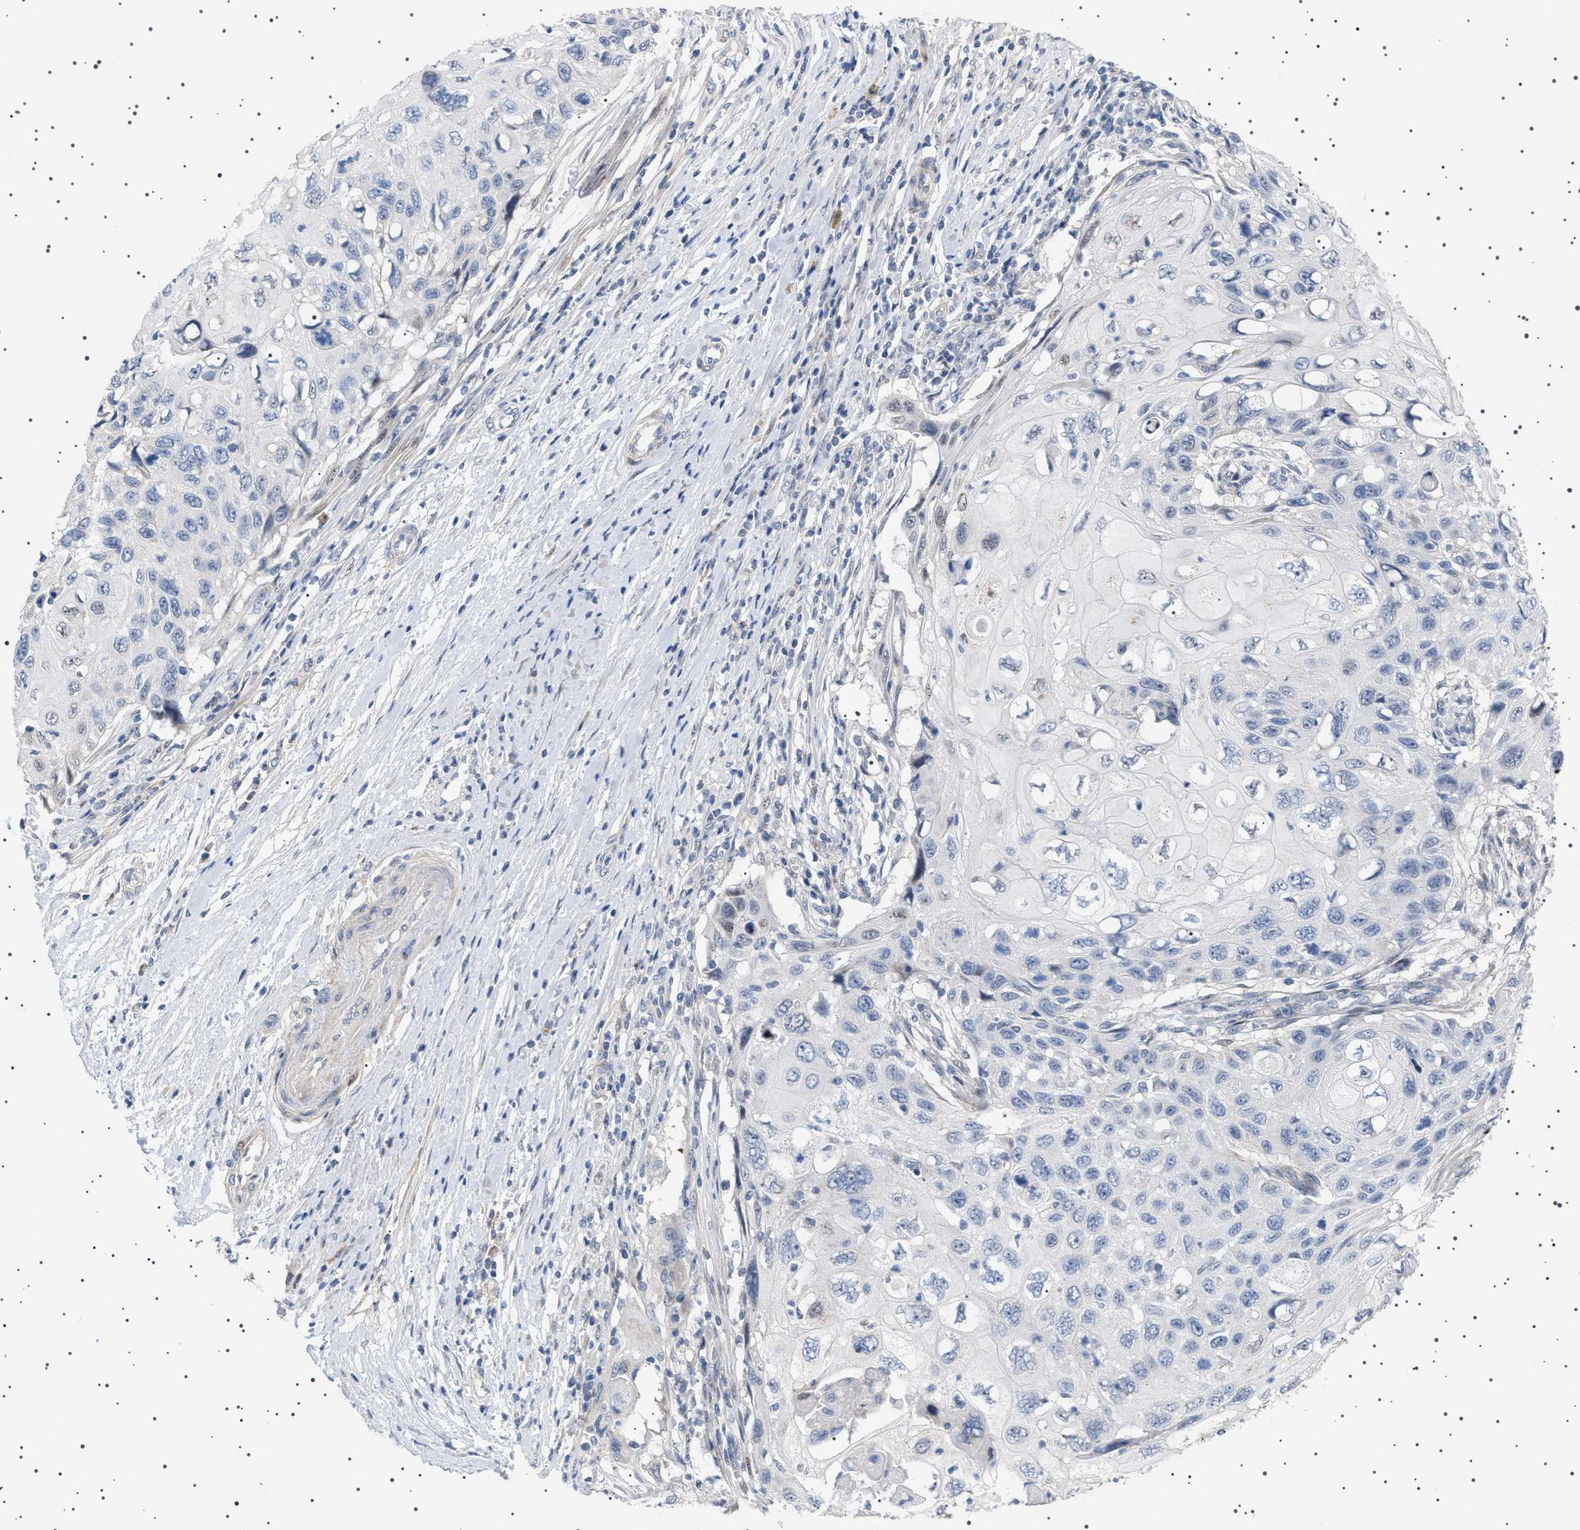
{"staining": {"intensity": "negative", "quantity": "none", "location": "none"}, "tissue": "cervical cancer", "cell_type": "Tumor cells", "image_type": "cancer", "snomed": [{"axis": "morphology", "description": "Squamous cell carcinoma, NOS"}, {"axis": "topography", "description": "Cervix"}], "caption": "Image shows no significant protein expression in tumor cells of cervical cancer.", "gene": "HTR1A", "patient": {"sex": "female", "age": 70}}